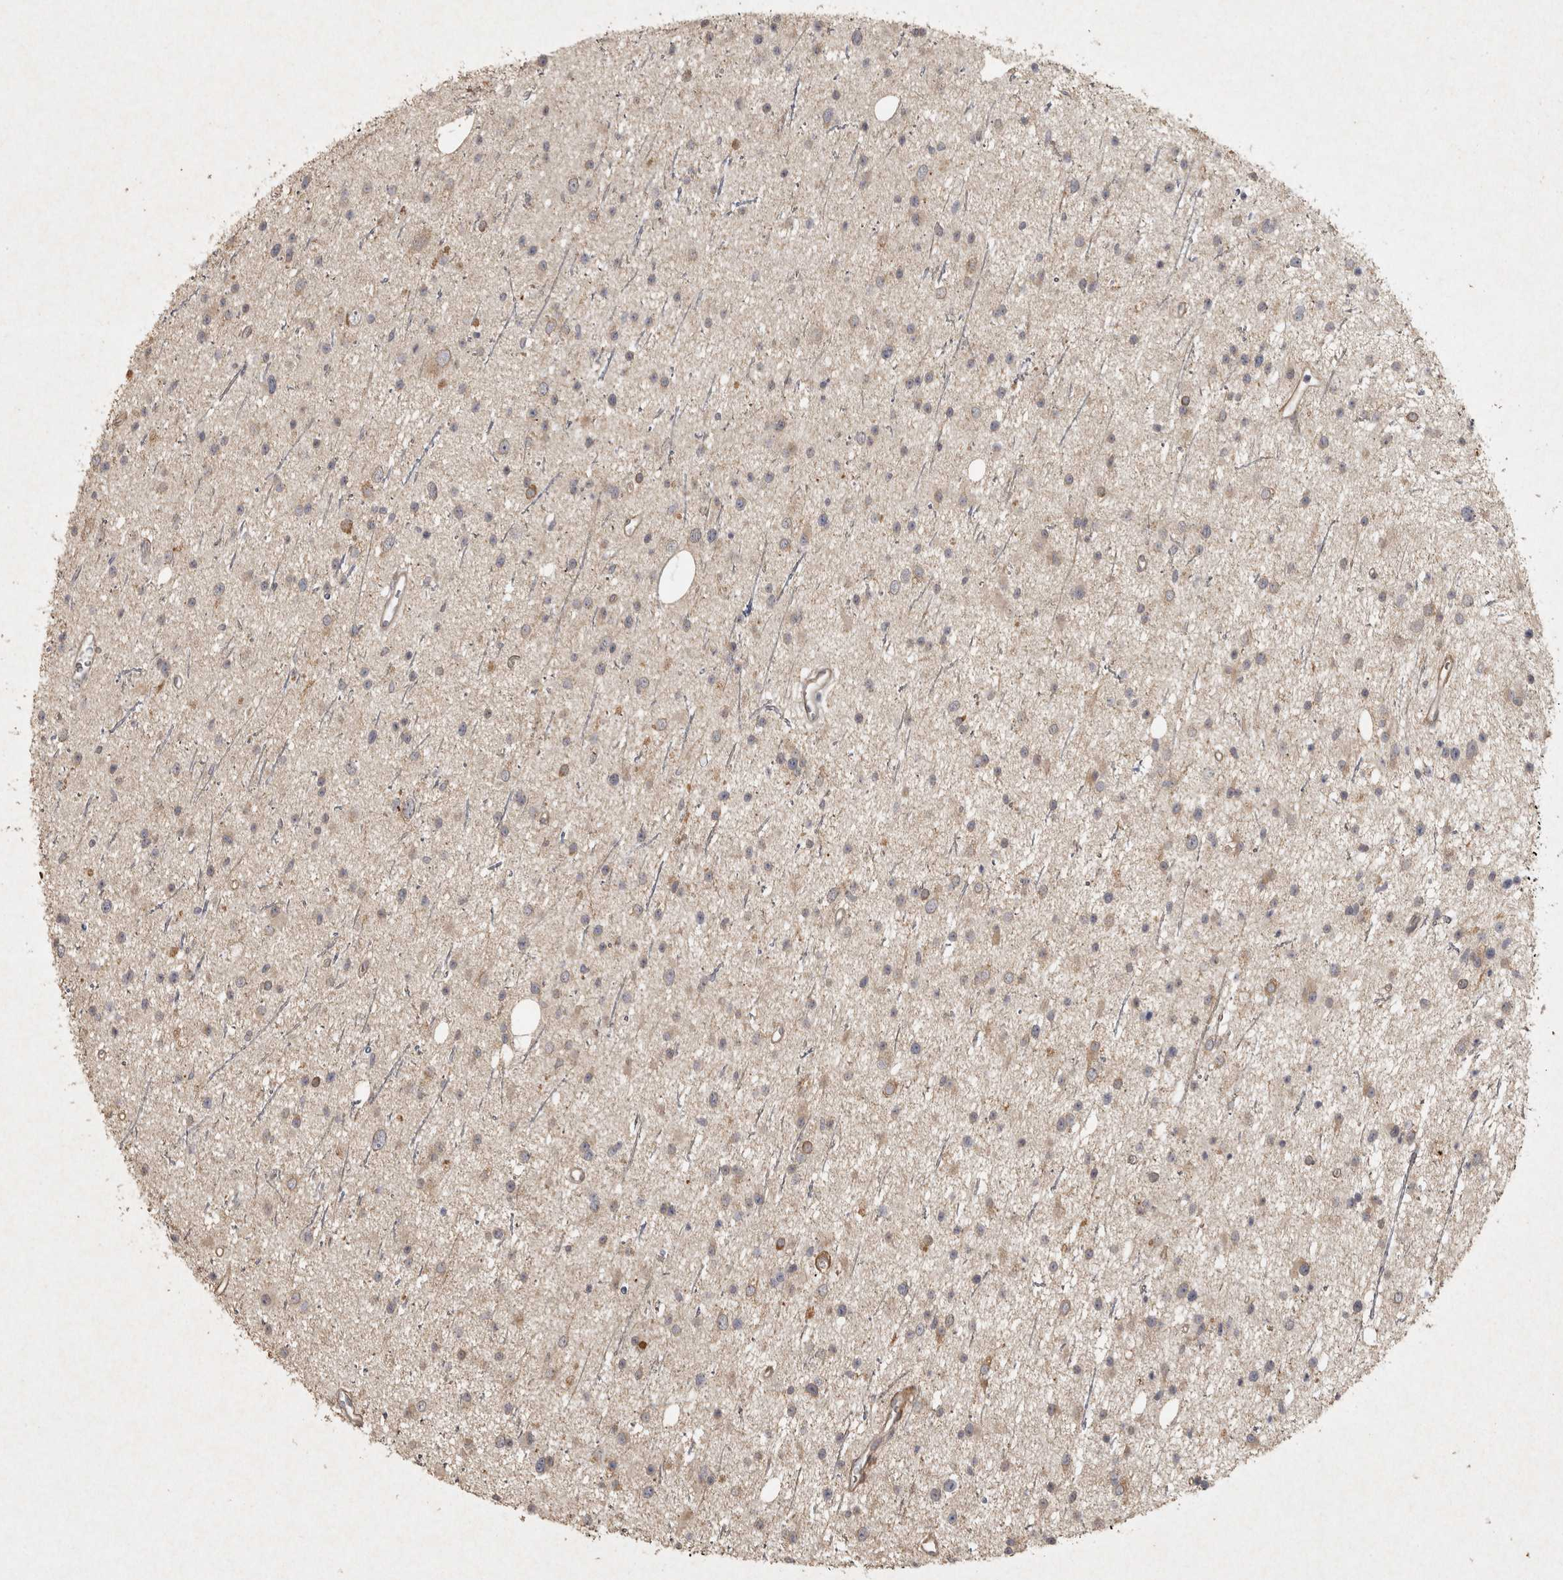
{"staining": {"intensity": "moderate", "quantity": "25%-75%", "location": "cytoplasmic/membranous"}, "tissue": "glioma", "cell_type": "Tumor cells", "image_type": "cancer", "snomed": [{"axis": "morphology", "description": "Glioma, malignant, Low grade"}, {"axis": "topography", "description": "Cerebral cortex"}], "caption": "Protein expression analysis of malignant low-grade glioma shows moderate cytoplasmic/membranous positivity in approximately 25%-75% of tumor cells.", "gene": "OSTN", "patient": {"sex": "female", "age": 39}}